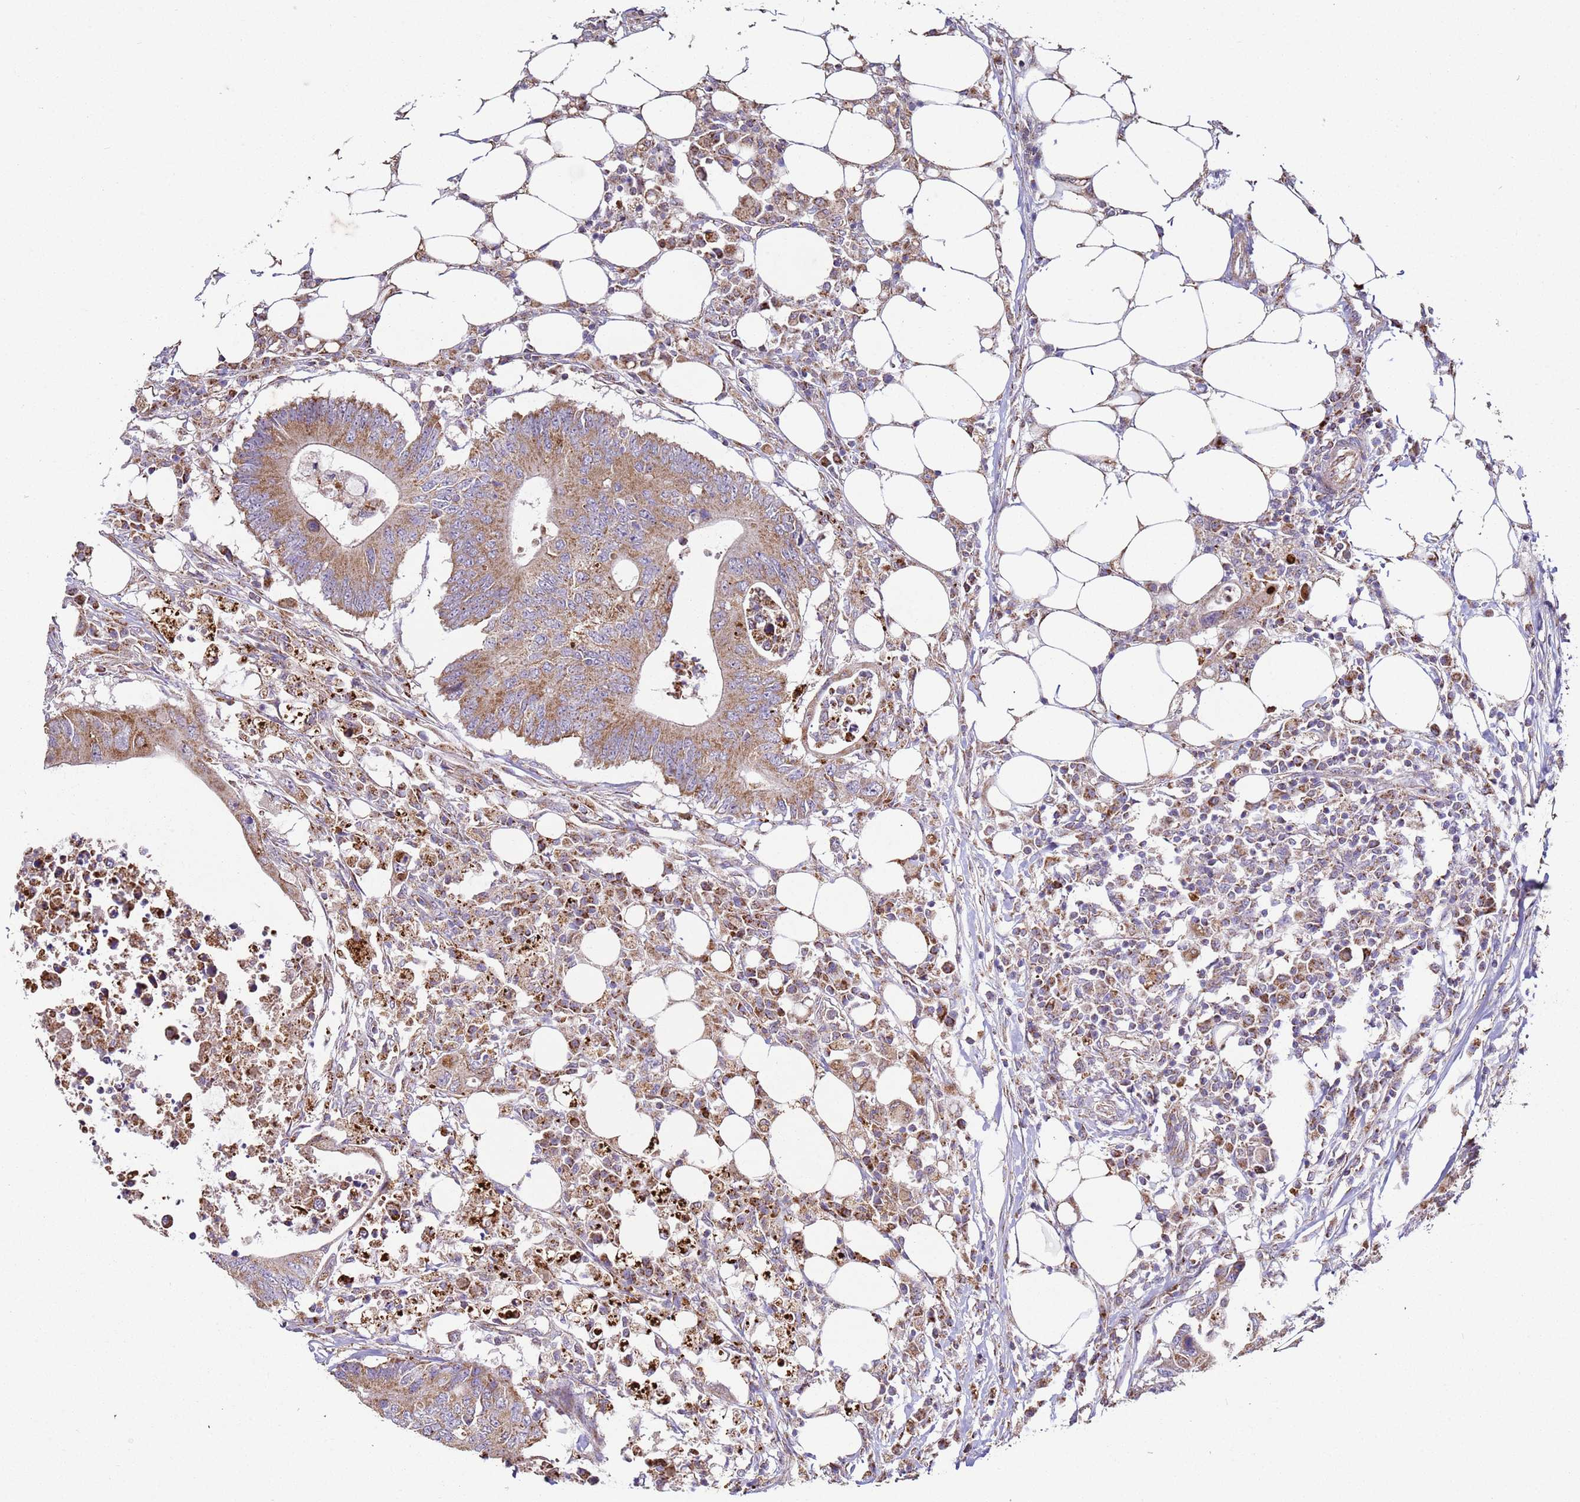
{"staining": {"intensity": "moderate", "quantity": ">75%", "location": "cytoplasmic/membranous"}, "tissue": "colorectal cancer", "cell_type": "Tumor cells", "image_type": "cancer", "snomed": [{"axis": "morphology", "description": "Adenocarcinoma, NOS"}, {"axis": "topography", "description": "Colon"}], "caption": "Tumor cells display moderate cytoplasmic/membranous positivity in about >75% of cells in colorectal cancer. (DAB = brown stain, brightfield microscopy at high magnification).", "gene": "FBXO33", "patient": {"sex": "male", "age": 71}}